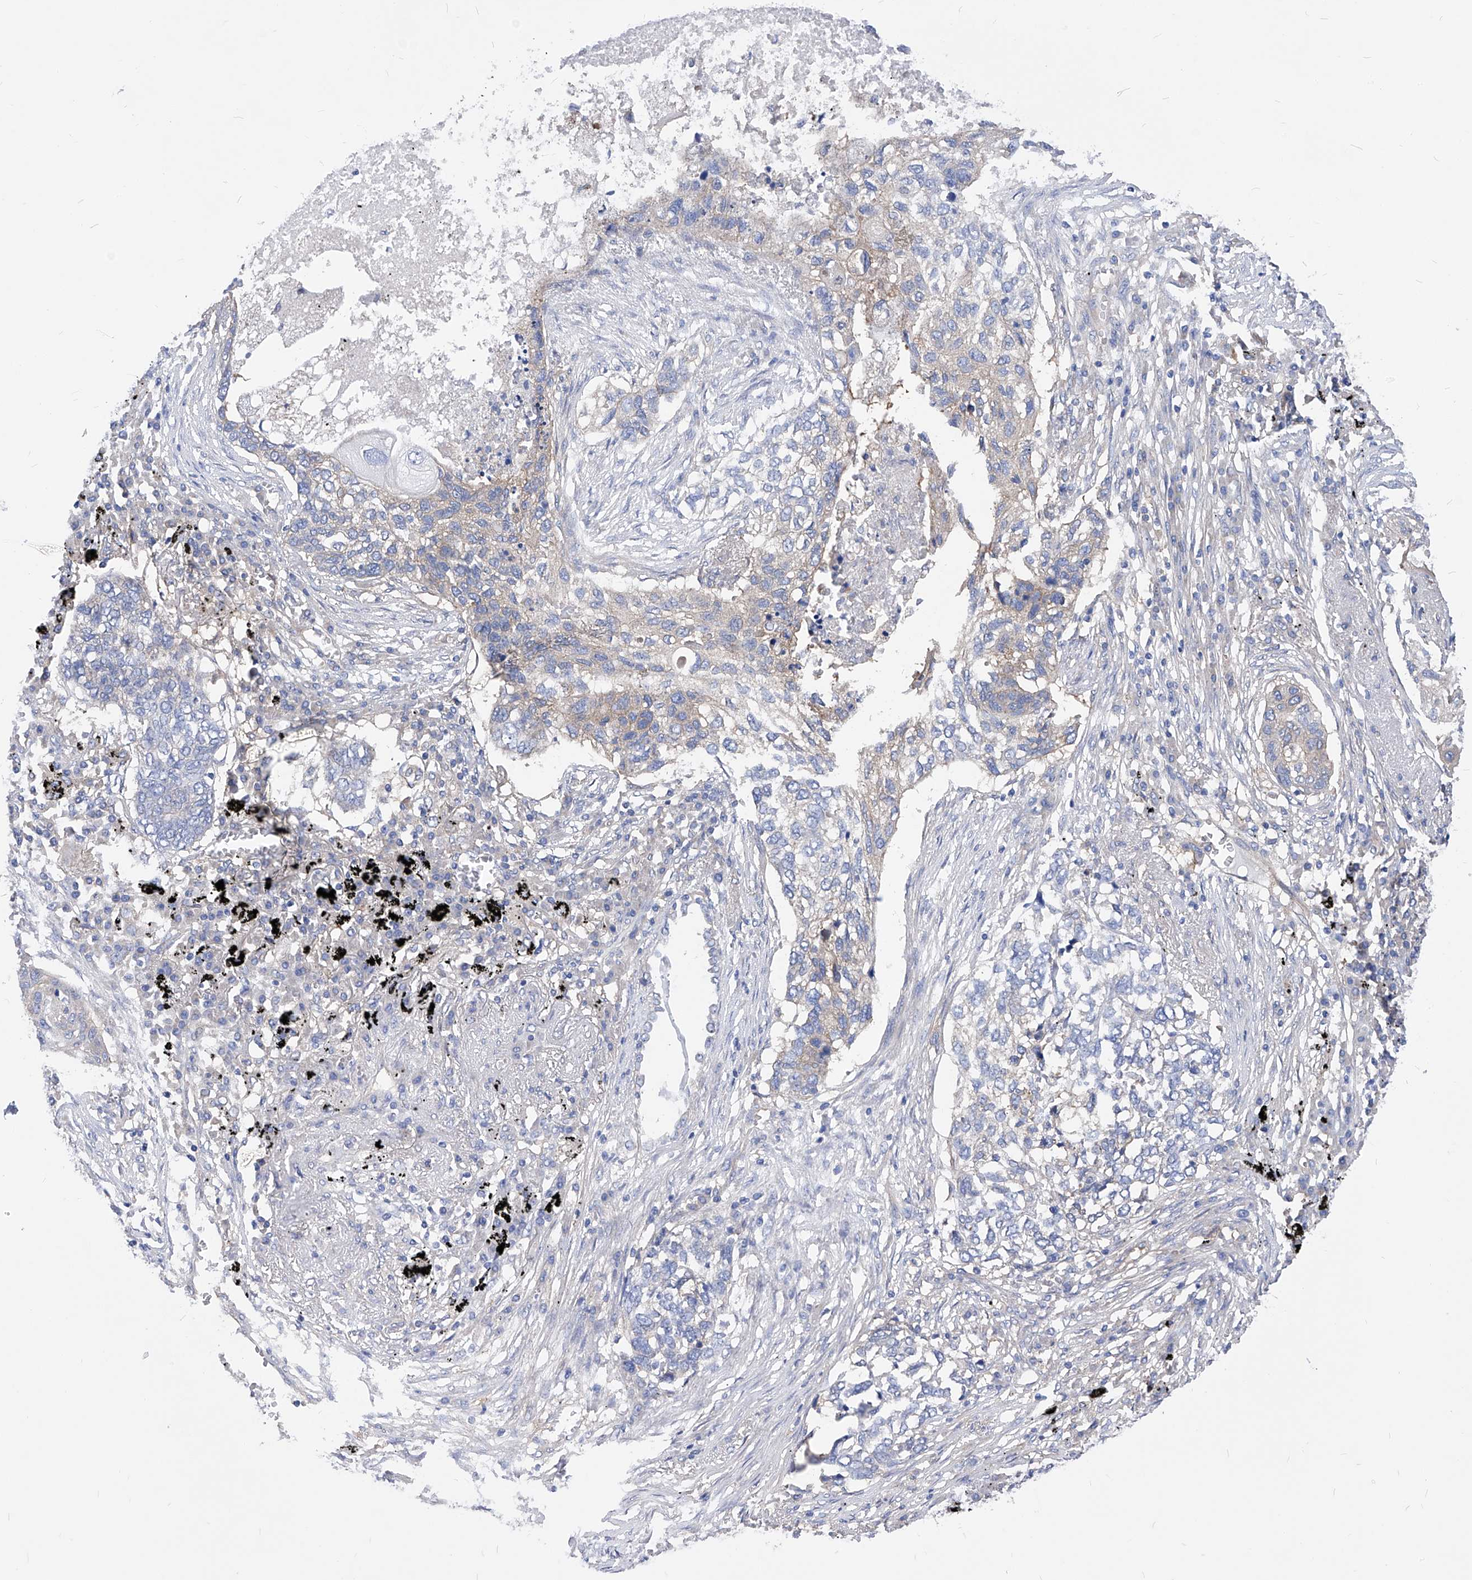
{"staining": {"intensity": "negative", "quantity": "none", "location": "none"}, "tissue": "lung cancer", "cell_type": "Tumor cells", "image_type": "cancer", "snomed": [{"axis": "morphology", "description": "Squamous cell carcinoma, NOS"}, {"axis": "topography", "description": "Lung"}], "caption": "This is a photomicrograph of immunohistochemistry staining of lung squamous cell carcinoma, which shows no staining in tumor cells. (DAB immunohistochemistry (IHC) visualized using brightfield microscopy, high magnification).", "gene": "XPNPEP1", "patient": {"sex": "female", "age": 63}}